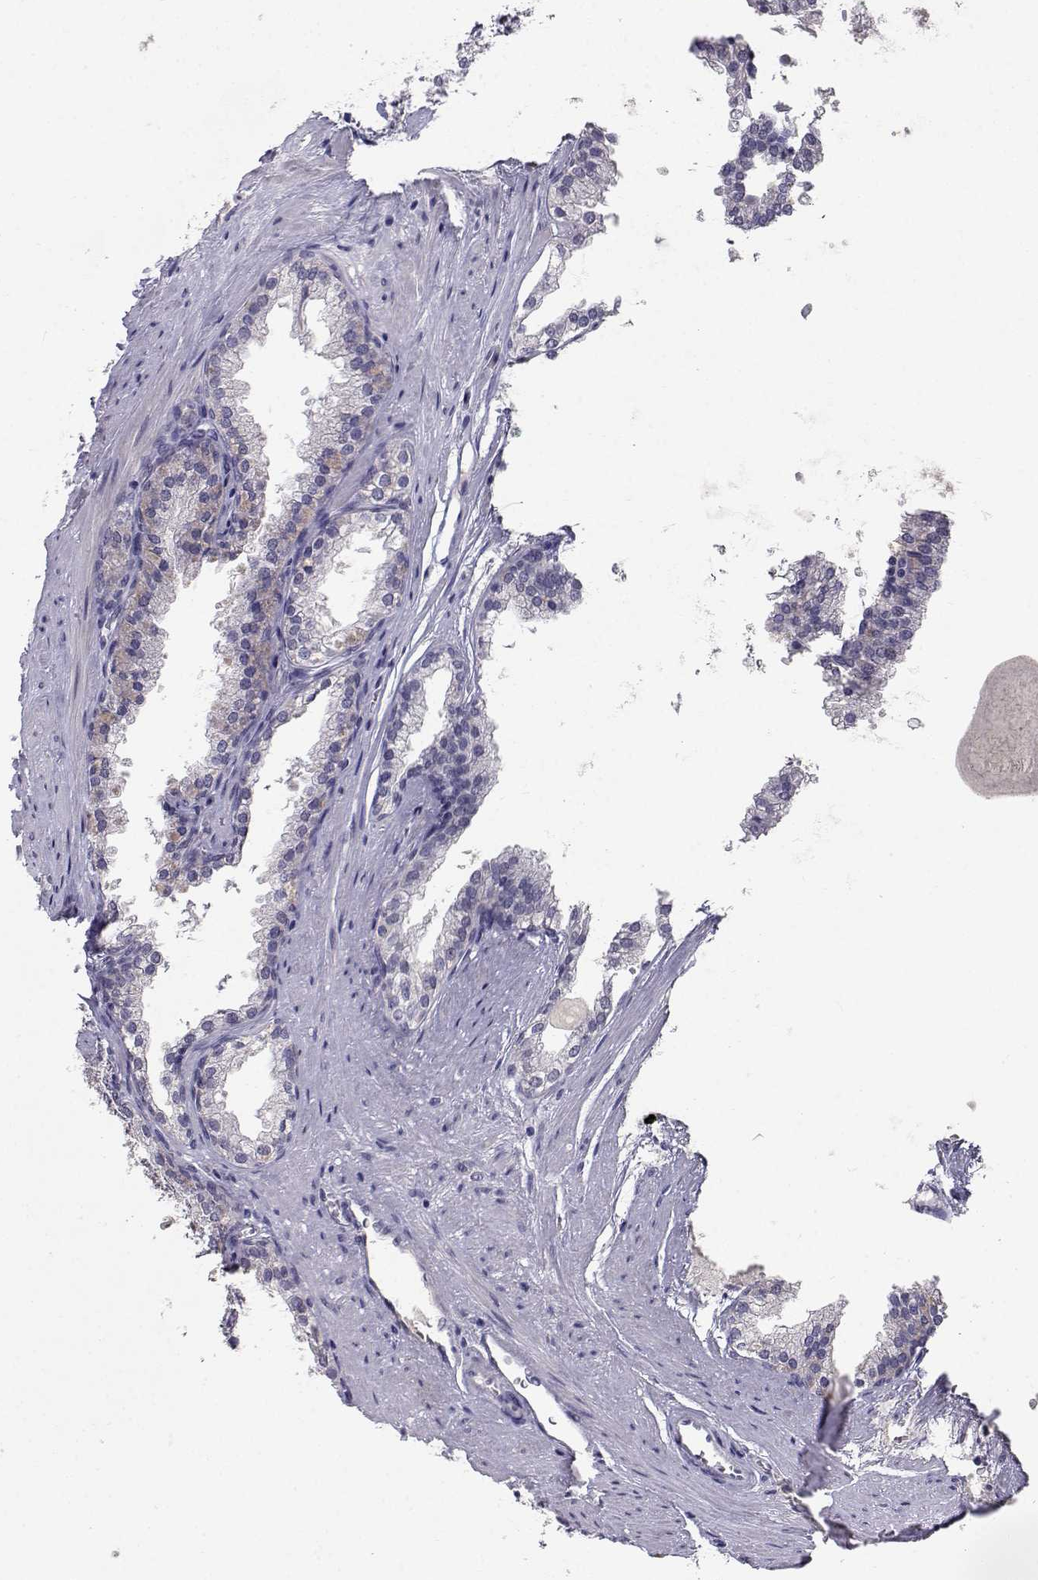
{"staining": {"intensity": "weak", "quantity": "<25%", "location": "cytoplasmic/membranous"}, "tissue": "prostate cancer", "cell_type": "Tumor cells", "image_type": "cancer", "snomed": [{"axis": "morphology", "description": "Adenocarcinoma, Low grade"}, {"axis": "topography", "description": "Prostate"}], "caption": "DAB immunohistochemical staining of adenocarcinoma (low-grade) (prostate) displays no significant staining in tumor cells.", "gene": "SLC6A3", "patient": {"sex": "male", "age": 60}}